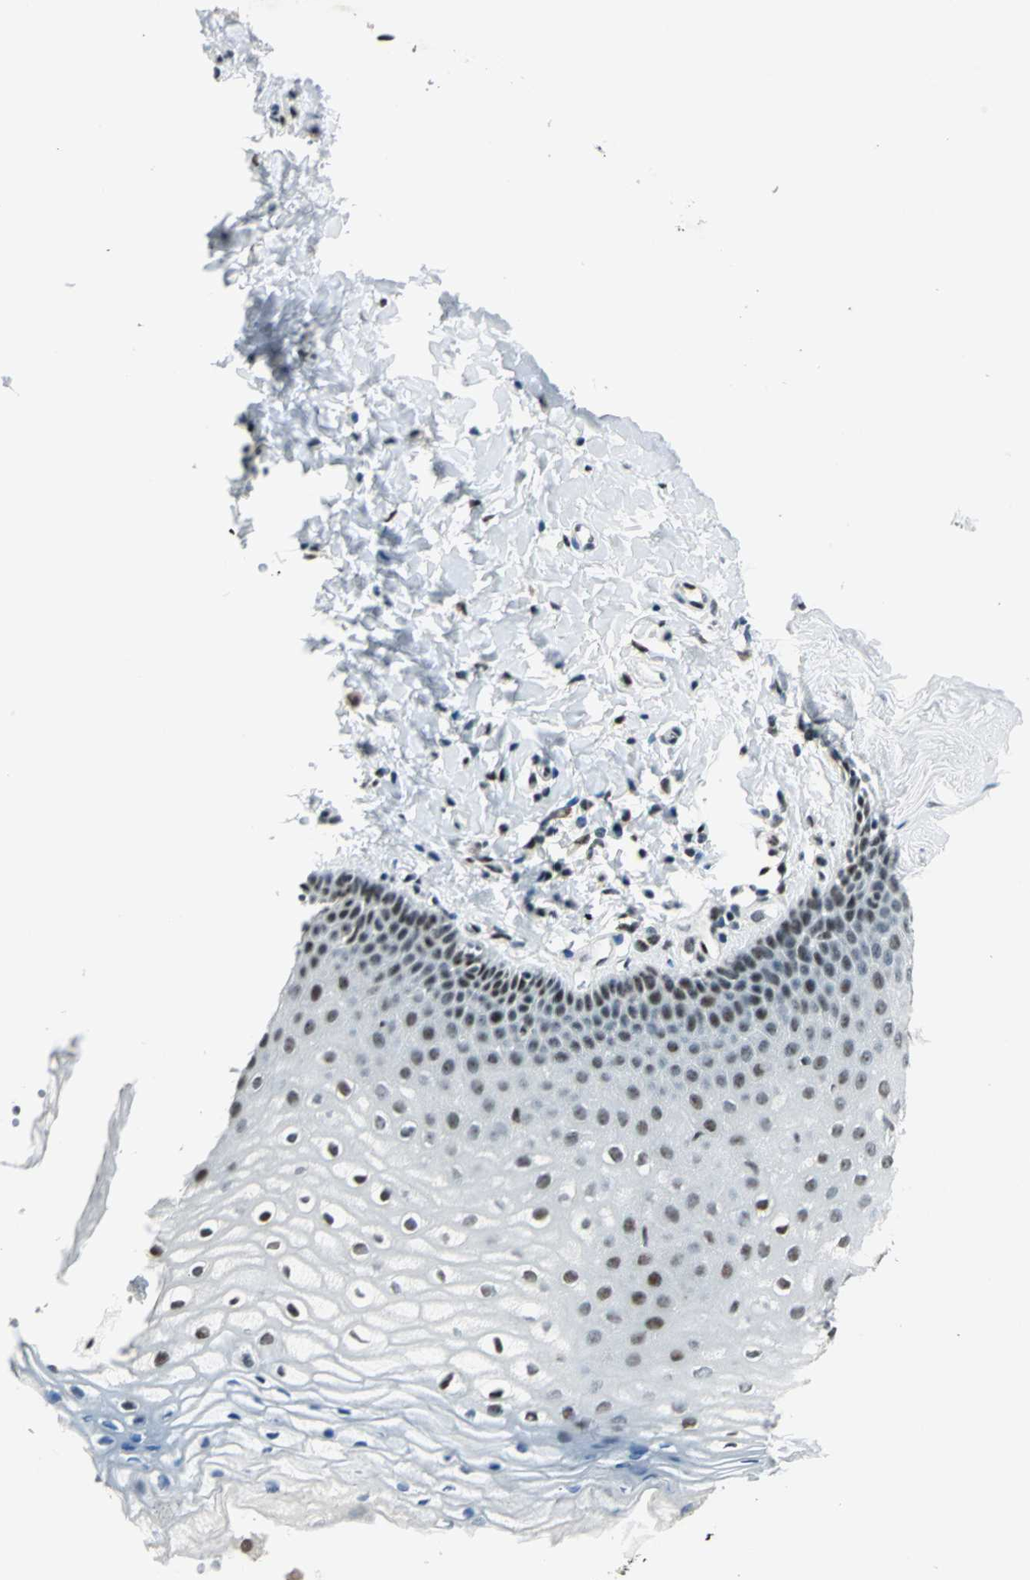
{"staining": {"intensity": "moderate", "quantity": ">75%", "location": "nuclear"}, "tissue": "vagina", "cell_type": "Squamous epithelial cells", "image_type": "normal", "snomed": [{"axis": "morphology", "description": "Normal tissue, NOS"}, {"axis": "topography", "description": "Vagina"}], "caption": "Protein expression analysis of unremarkable human vagina reveals moderate nuclear positivity in about >75% of squamous epithelial cells. (brown staining indicates protein expression, while blue staining denotes nuclei).", "gene": "KAT6B", "patient": {"sex": "female", "age": 55}}